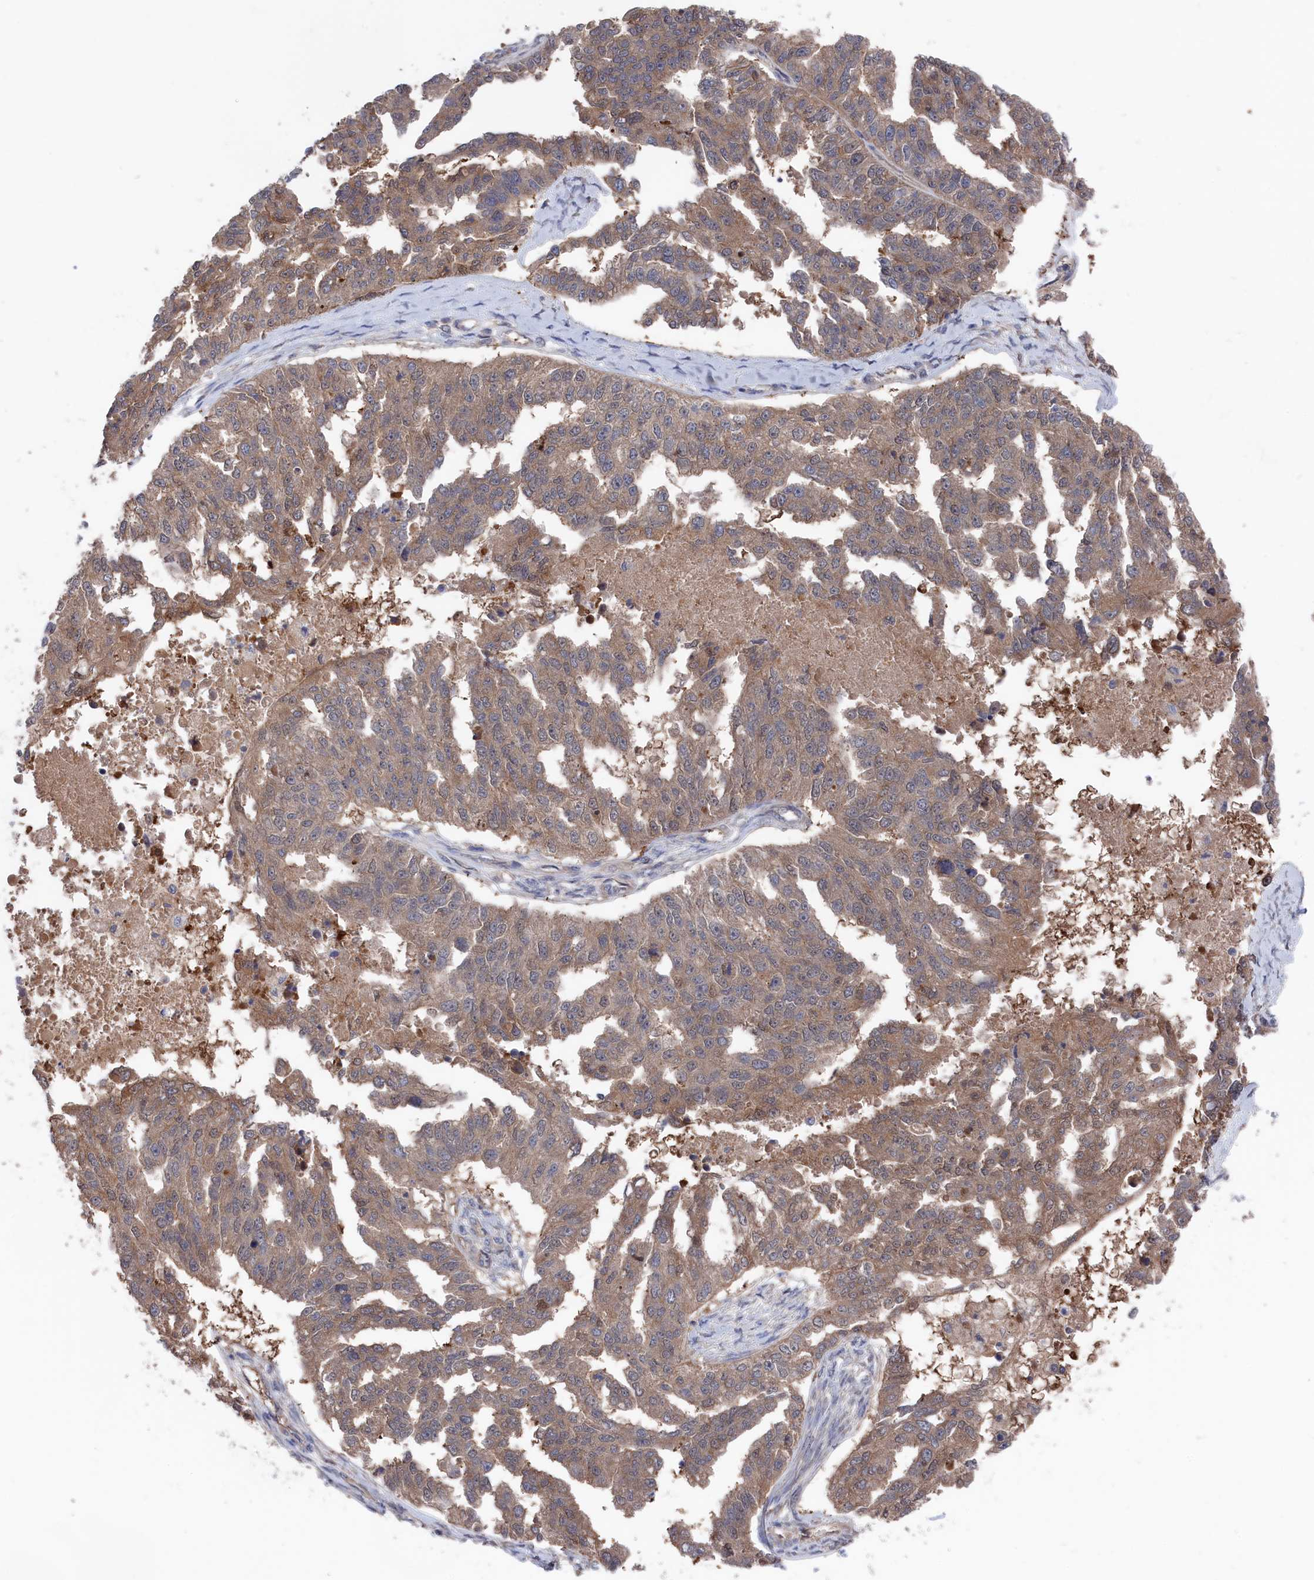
{"staining": {"intensity": "weak", "quantity": "25%-75%", "location": "cytoplasmic/membranous"}, "tissue": "ovarian cancer", "cell_type": "Tumor cells", "image_type": "cancer", "snomed": [{"axis": "morphology", "description": "Cystadenocarcinoma, serous, NOS"}, {"axis": "topography", "description": "Ovary"}], "caption": "Ovarian serous cystadenocarcinoma stained with DAB IHC demonstrates low levels of weak cytoplasmic/membranous positivity in approximately 25%-75% of tumor cells. (DAB (3,3'-diaminobenzidine) IHC, brown staining for protein, blue staining for nuclei).", "gene": "NUTF2", "patient": {"sex": "female", "age": 58}}